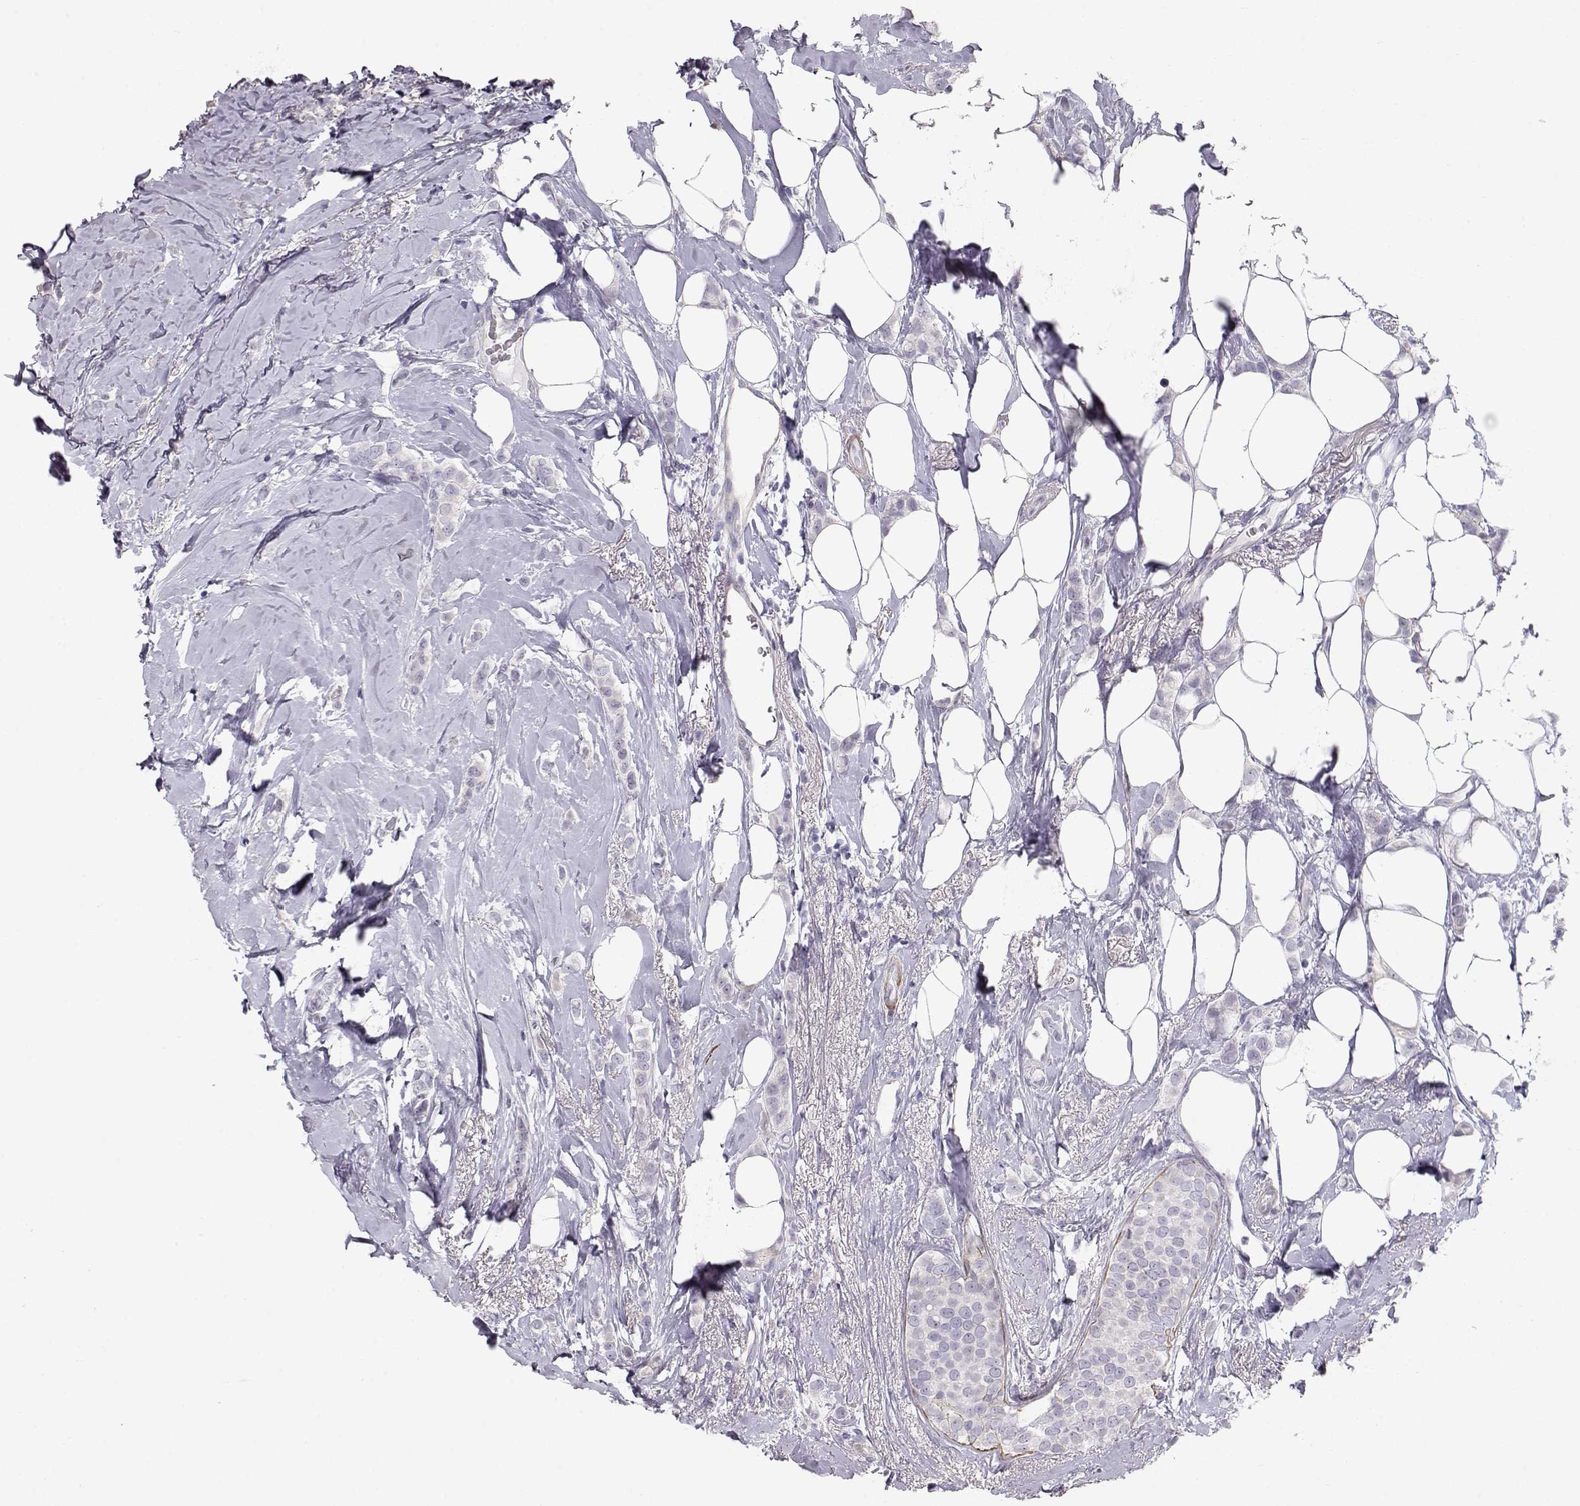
{"staining": {"intensity": "negative", "quantity": "none", "location": "none"}, "tissue": "breast cancer", "cell_type": "Tumor cells", "image_type": "cancer", "snomed": [{"axis": "morphology", "description": "Lobular carcinoma"}, {"axis": "topography", "description": "Breast"}], "caption": "Immunohistochemistry (IHC) of breast lobular carcinoma reveals no staining in tumor cells.", "gene": "SLITRK3", "patient": {"sex": "female", "age": 66}}